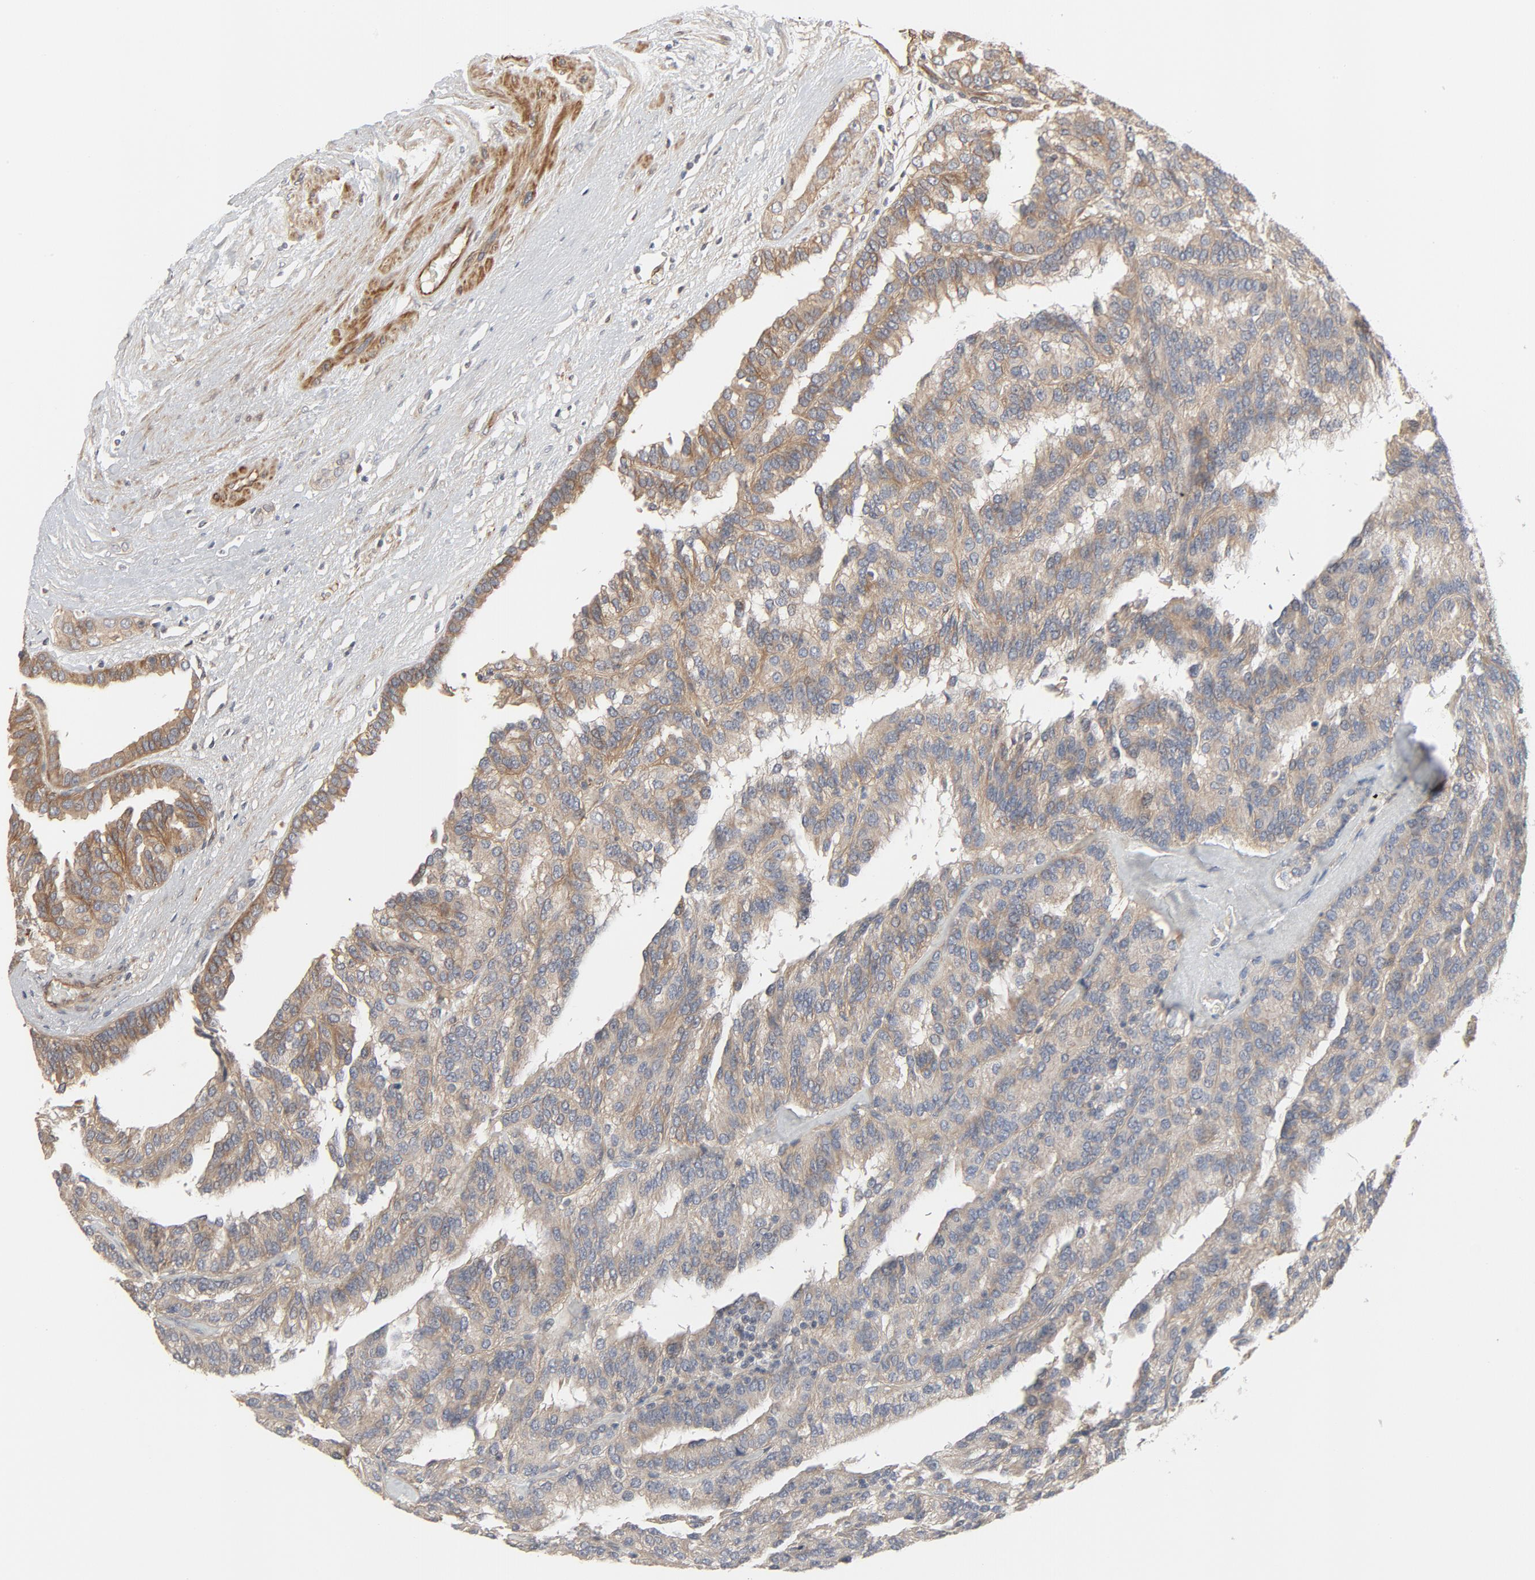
{"staining": {"intensity": "moderate", "quantity": ">75%", "location": "cytoplasmic/membranous"}, "tissue": "renal cancer", "cell_type": "Tumor cells", "image_type": "cancer", "snomed": [{"axis": "morphology", "description": "Adenocarcinoma, NOS"}, {"axis": "topography", "description": "Kidney"}], "caption": "This photomicrograph displays renal adenocarcinoma stained with immunohistochemistry to label a protein in brown. The cytoplasmic/membranous of tumor cells show moderate positivity for the protein. Nuclei are counter-stained blue.", "gene": "TRIOBP", "patient": {"sex": "male", "age": 46}}